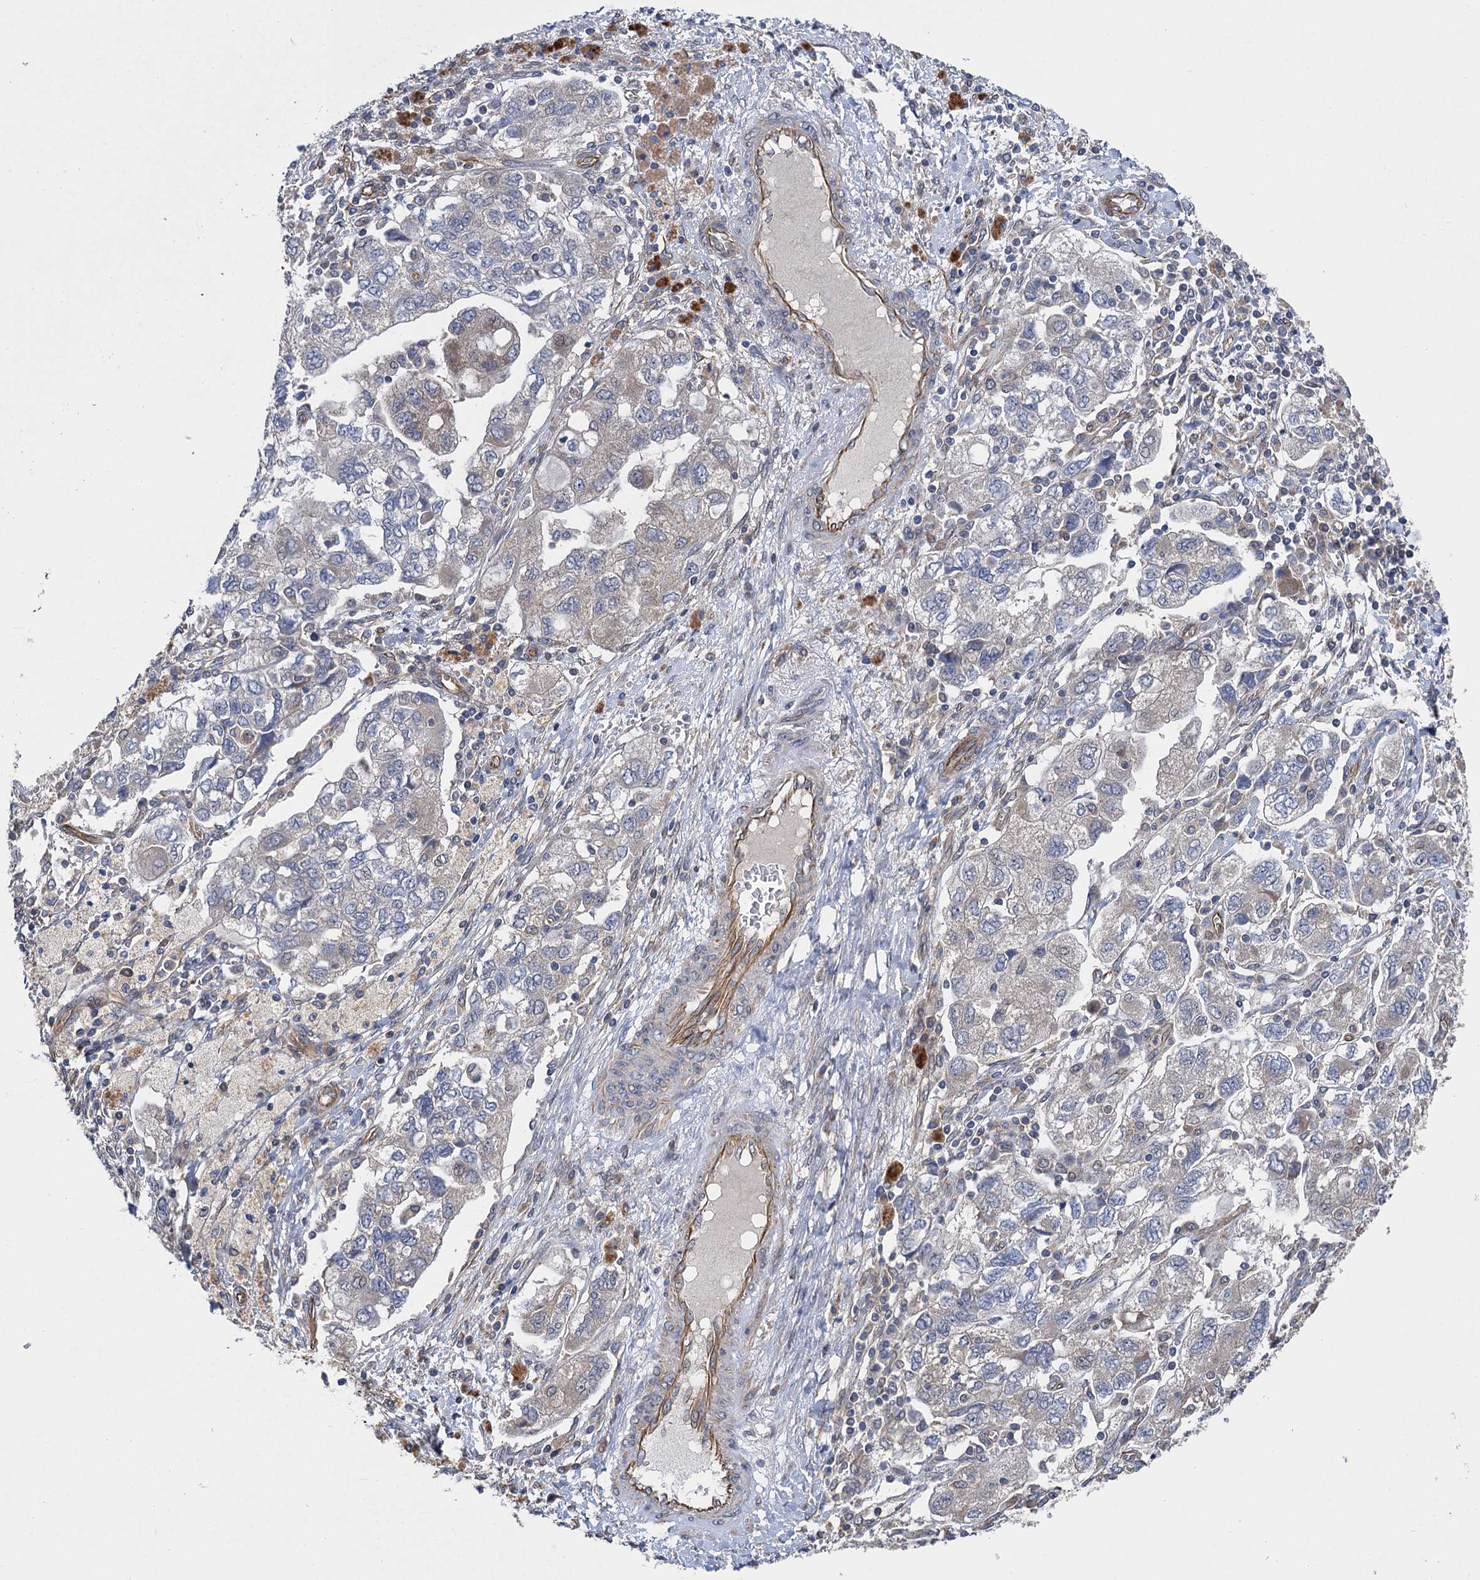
{"staining": {"intensity": "negative", "quantity": "none", "location": "none"}, "tissue": "ovarian cancer", "cell_type": "Tumor cells", "image_type": "cancer", "snomed": [{"axis": "morphology", "description": "Carcinoma, NOS"}, {"axis": "morphology", "description": "Cystadenocarcinoma, serous, NOS"}, {"axis": "topography", "description": "Ovary"}], "caption": "IHC image of neoplastic tissue: human ovarian carcinoma stained with DAB (3,3'-diaminobenzidine) demonstrates no significant protein staining in tumor cells. Nuclei are stained in blue.", "gene": "PJA2", "patient": {"sex": "female", "age": 69}}